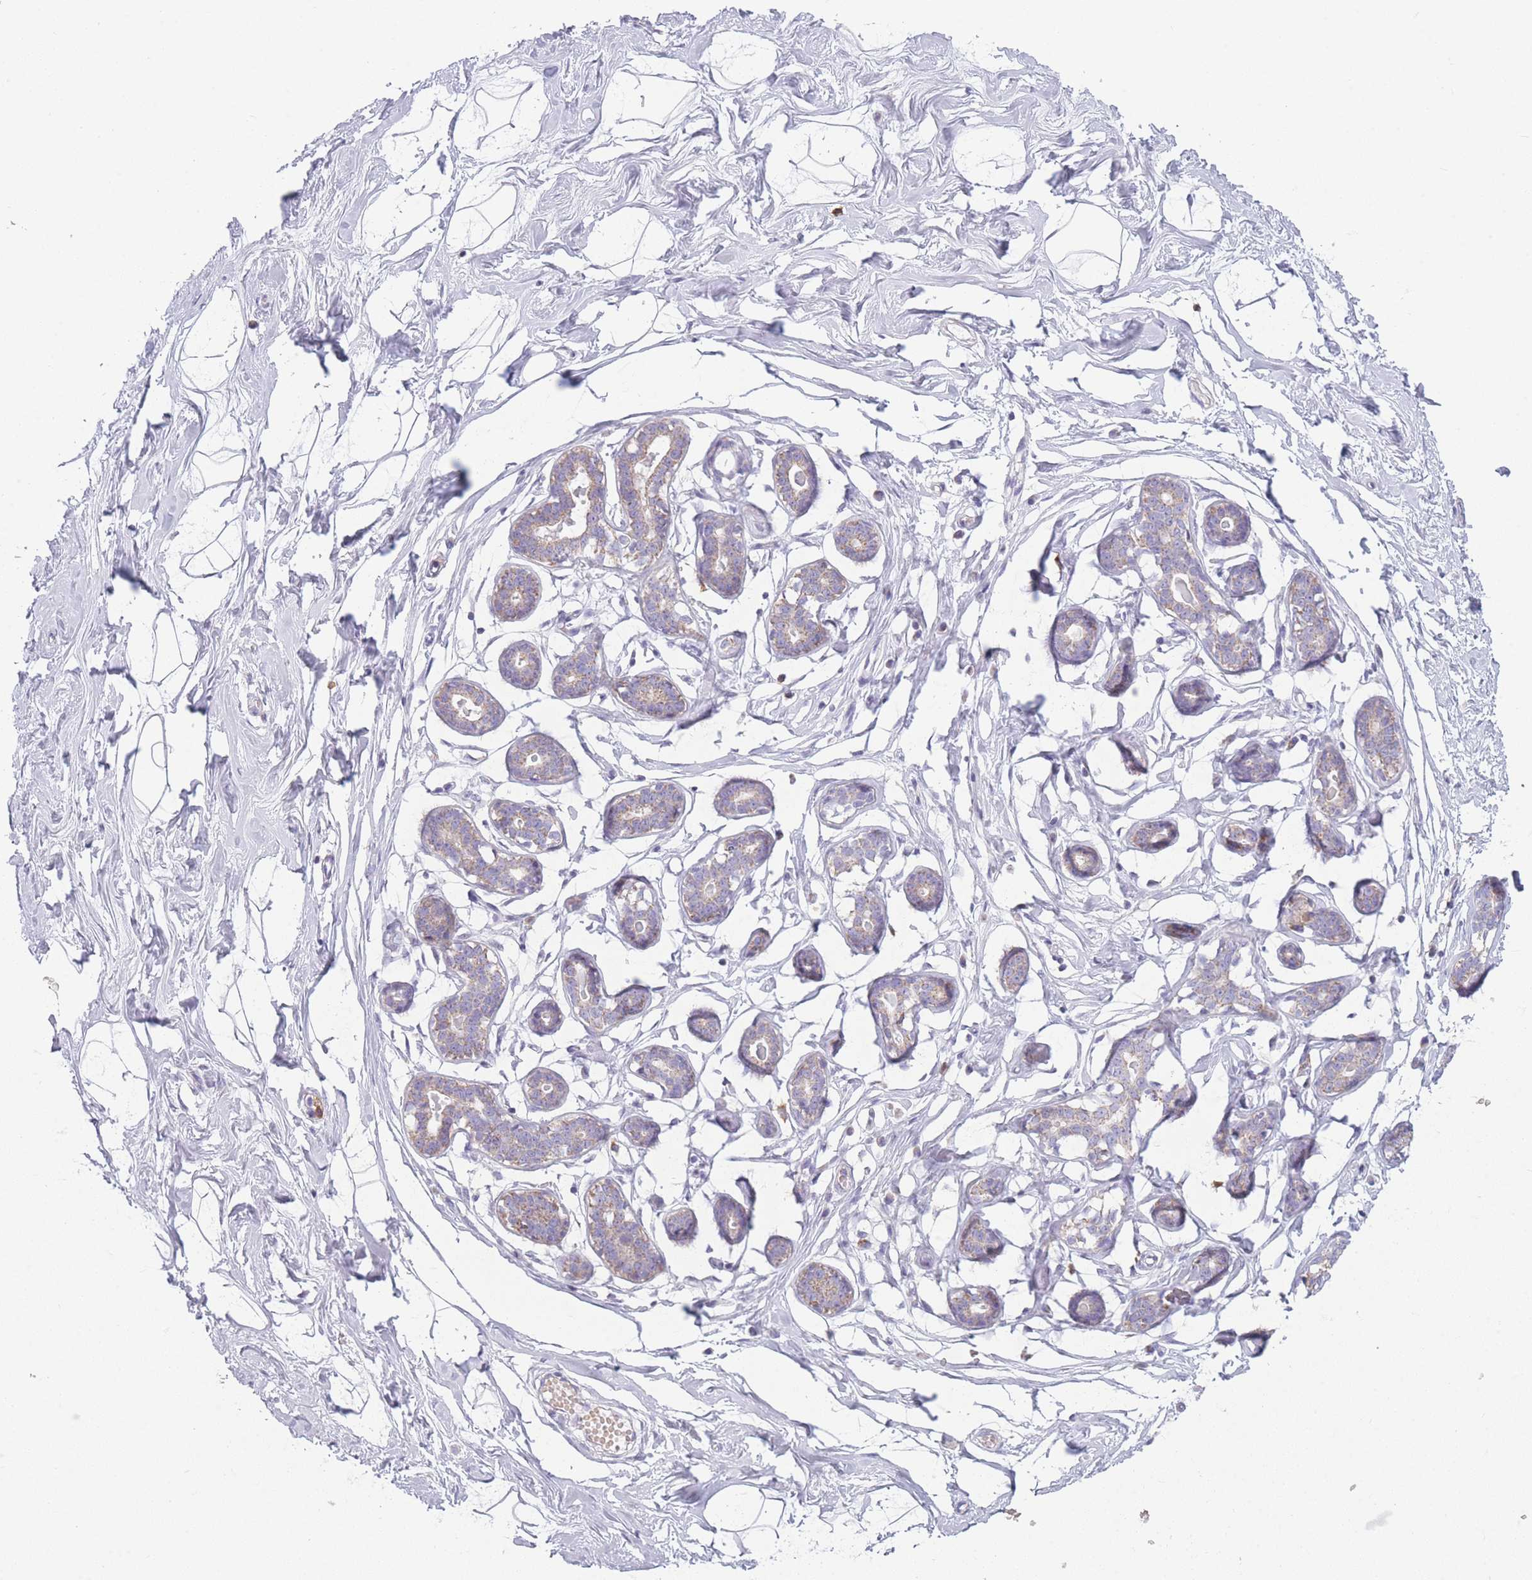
{"staining": {"intensity": "negative", "quantity": "none", "location": "none"}, "tissue": "breast", "cell_type": "Adipocytes", "image_type": "normal", "snomed": [{"axis": "morphology", "description": "Normal tissue, NOS"}, {"axis": "morphology", "description": "Adenoma, NOS"}, {"axis": "topography", "description": "Breast"}], "caption": "Immunohistochemistry of unremarkable human breast displays no staining in adipocytes. (DAB (3,3'-diaminobenzidine) IHC, high magnification).", "gene": "PRAM1", "patient": {"sex": "female", "age": 23}}